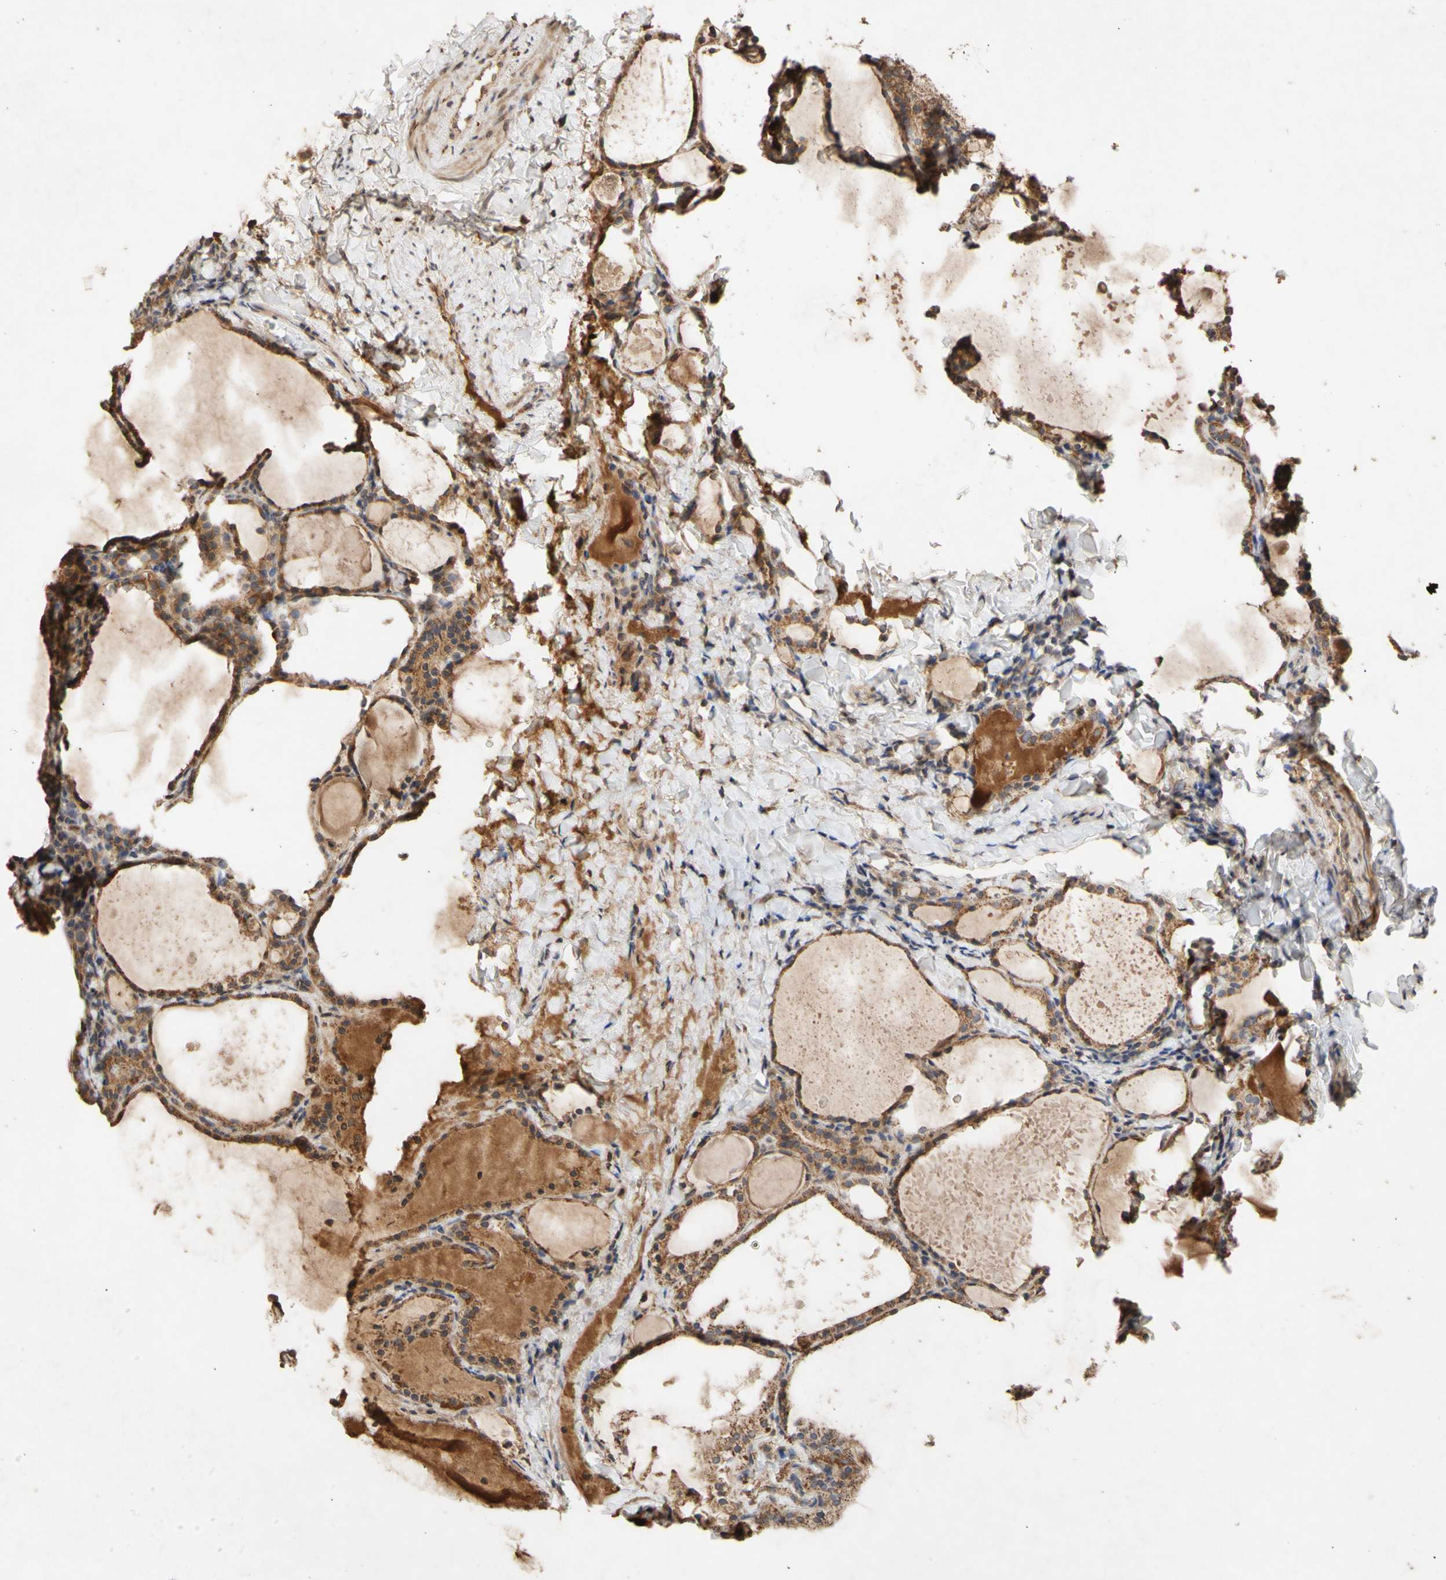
{"staining": {"intensity": "moderate", "quantity": ">75%", "location": "cytoplasmic/membranous"}, "tissue": "thyroid cancer", "cell_type": "Tumor cells", "image_type": "cancer", "snomed": [{"axis": "morphology", "description": "Papillary adenocarcinoma, NOS"}, {"axis": "topography", "description": "Thyroid gland"}], "caption": "Thyroid papillary adenocarcinoma stained with a protein marker exhibits moderate staining in tumor cells.", "gene": "NECTIN3", "patient": {"sex": "female", "age": 42}}